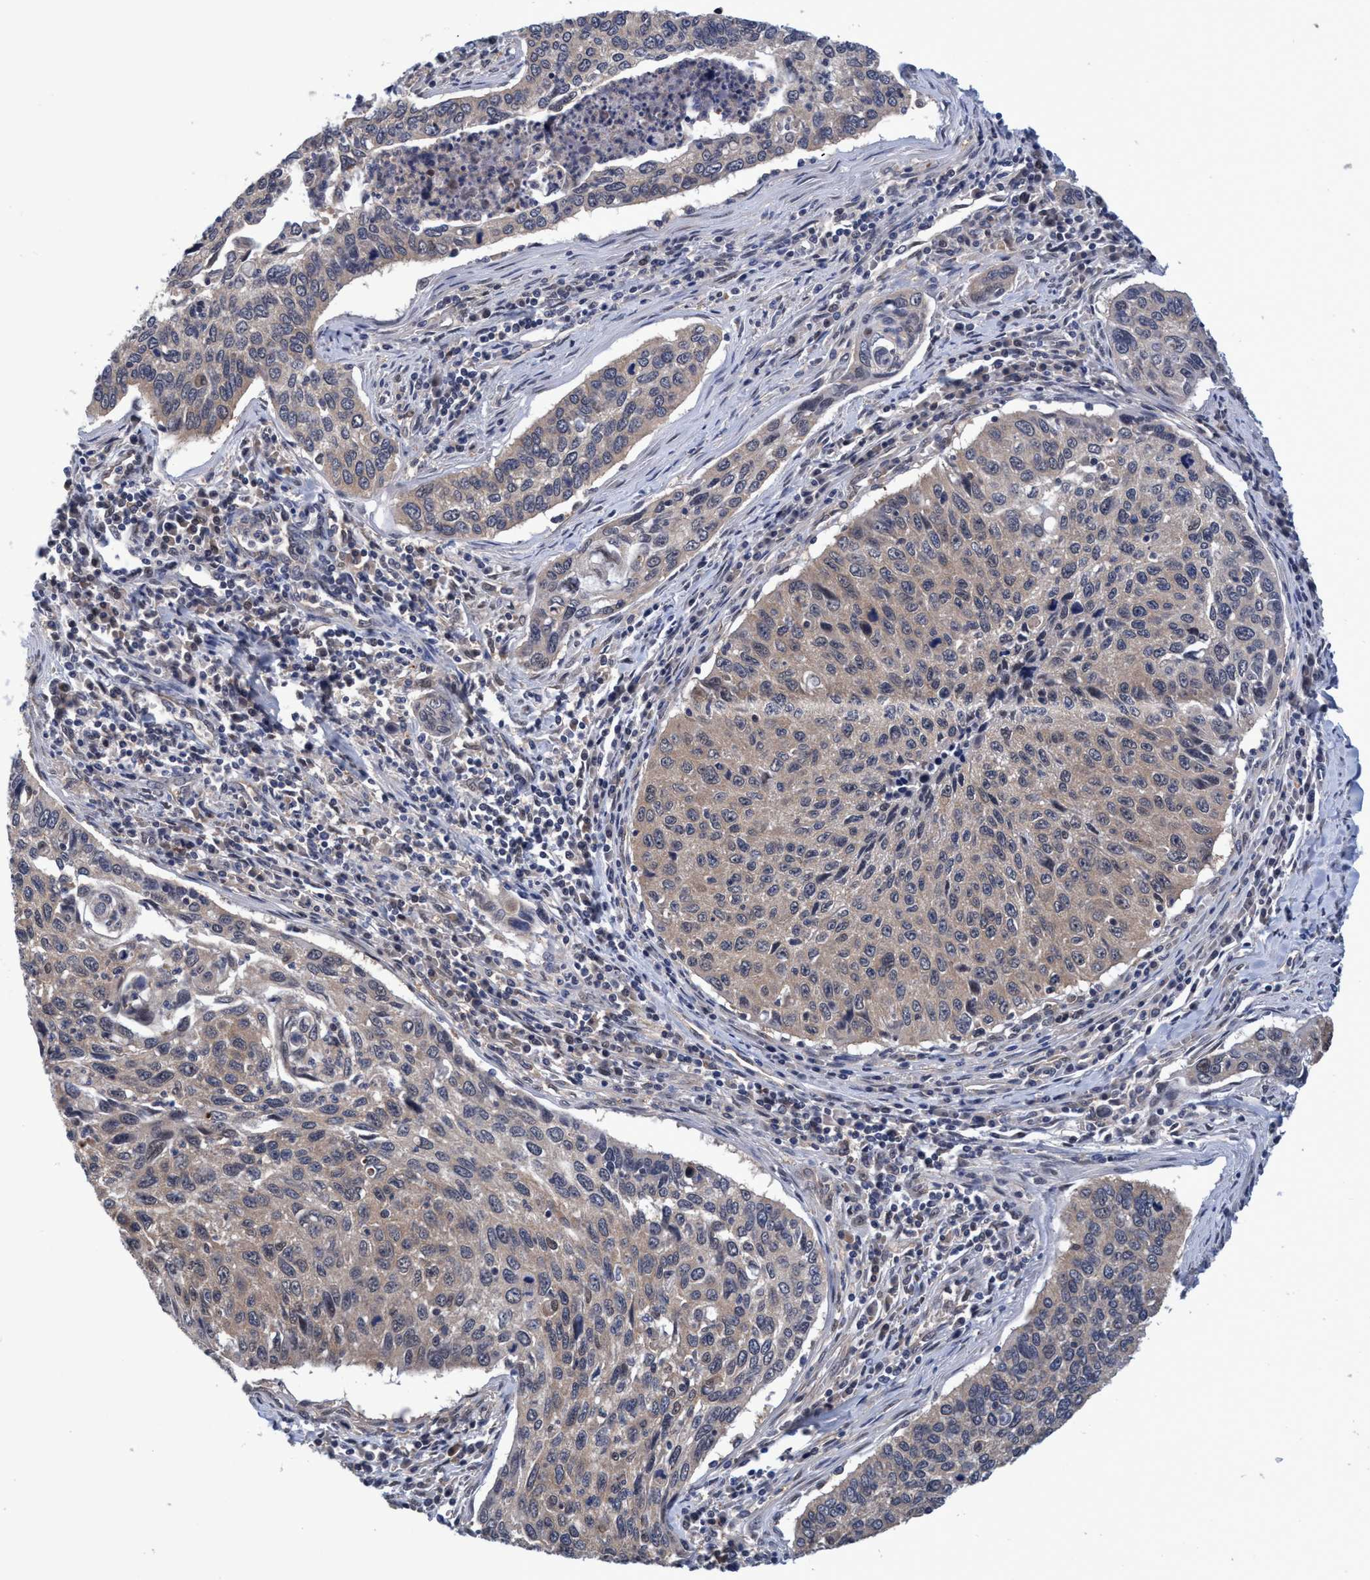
{"staining": {"intensity": "weak", "quantity": "<25%", "location": "cytoplasmic/membranous"}, "tissue": "cervical cancer", "cell_type": "Tumor cells", "image_type": "cancer", "snomed": [{"axis": "morphology", "description": "Squamous cell carcinoma, NOS"}, {"axis": "topography", "description": "Cervix"}], "caption": "This is an immunohistochemistry micrograph of cervical squamous cell carcinoma. There is no positivity in tumor cells.", "gene": "PSMD12", "patient": {"sex": "female", "age": 53}}